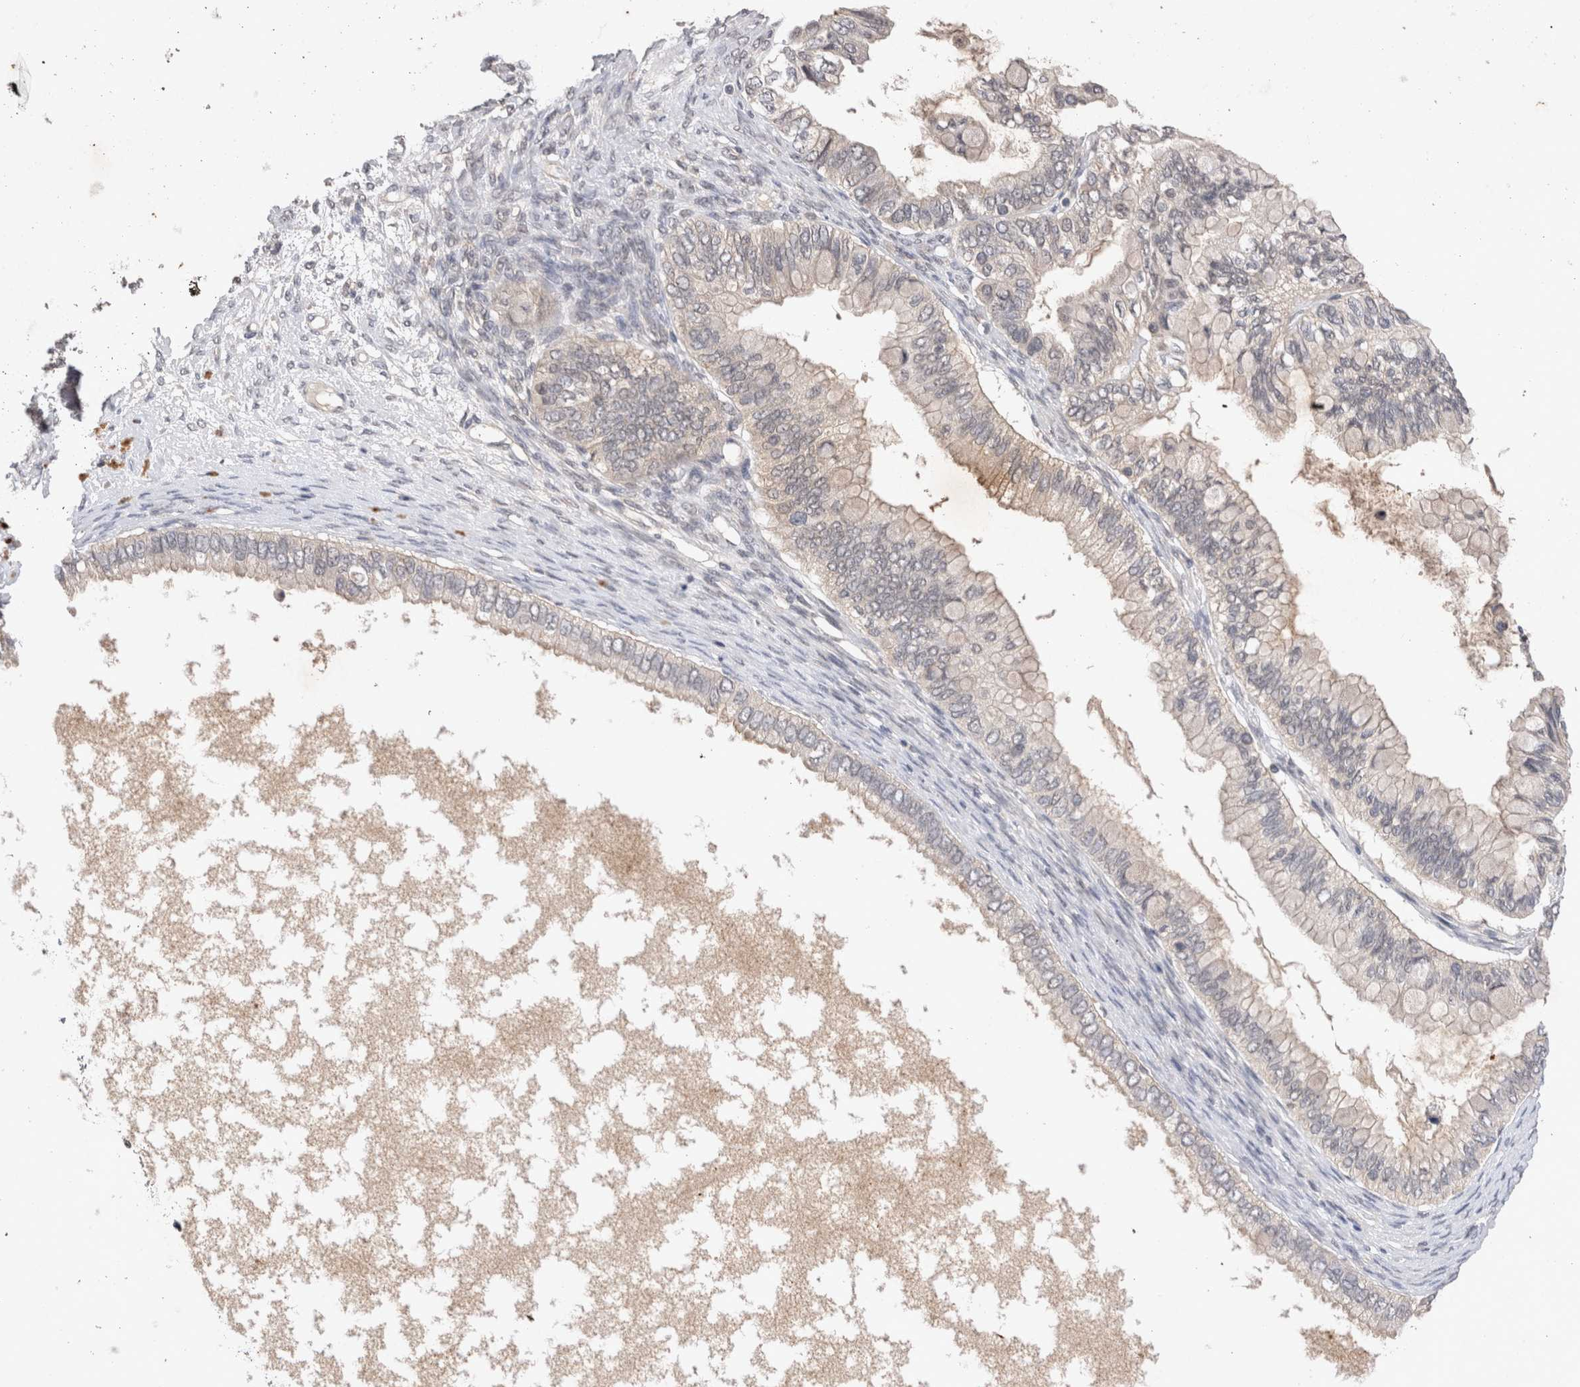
{"staining": {"intensity": "weak", "quantity": "25%-75%", "location": "cytoplasmic/membranous"}, "tissue": "ovarian cancer", "cell_type": "Tumor cells", "image_type": "cancer", "snomed": [{"axis": "morphology", "description": "Cystadenocarcinoma, mucinous, NOS"}, {"axis": "topography", "description": "Ovary"}], "caption": "Protein expression analysis of human ovarian mucinous cystadenocarcinoma reveals weak cytoplasmic/membranous expression in approximately 25%-75% of tumor cells. (Stains: DAB (3,3'-diaminobenzidine) in brown, nuclei in blue, Microscopy: brightfield microscopy at high magnification).", "gene": "RASSF3", "patient": {"sex": "female", "age": 80}}